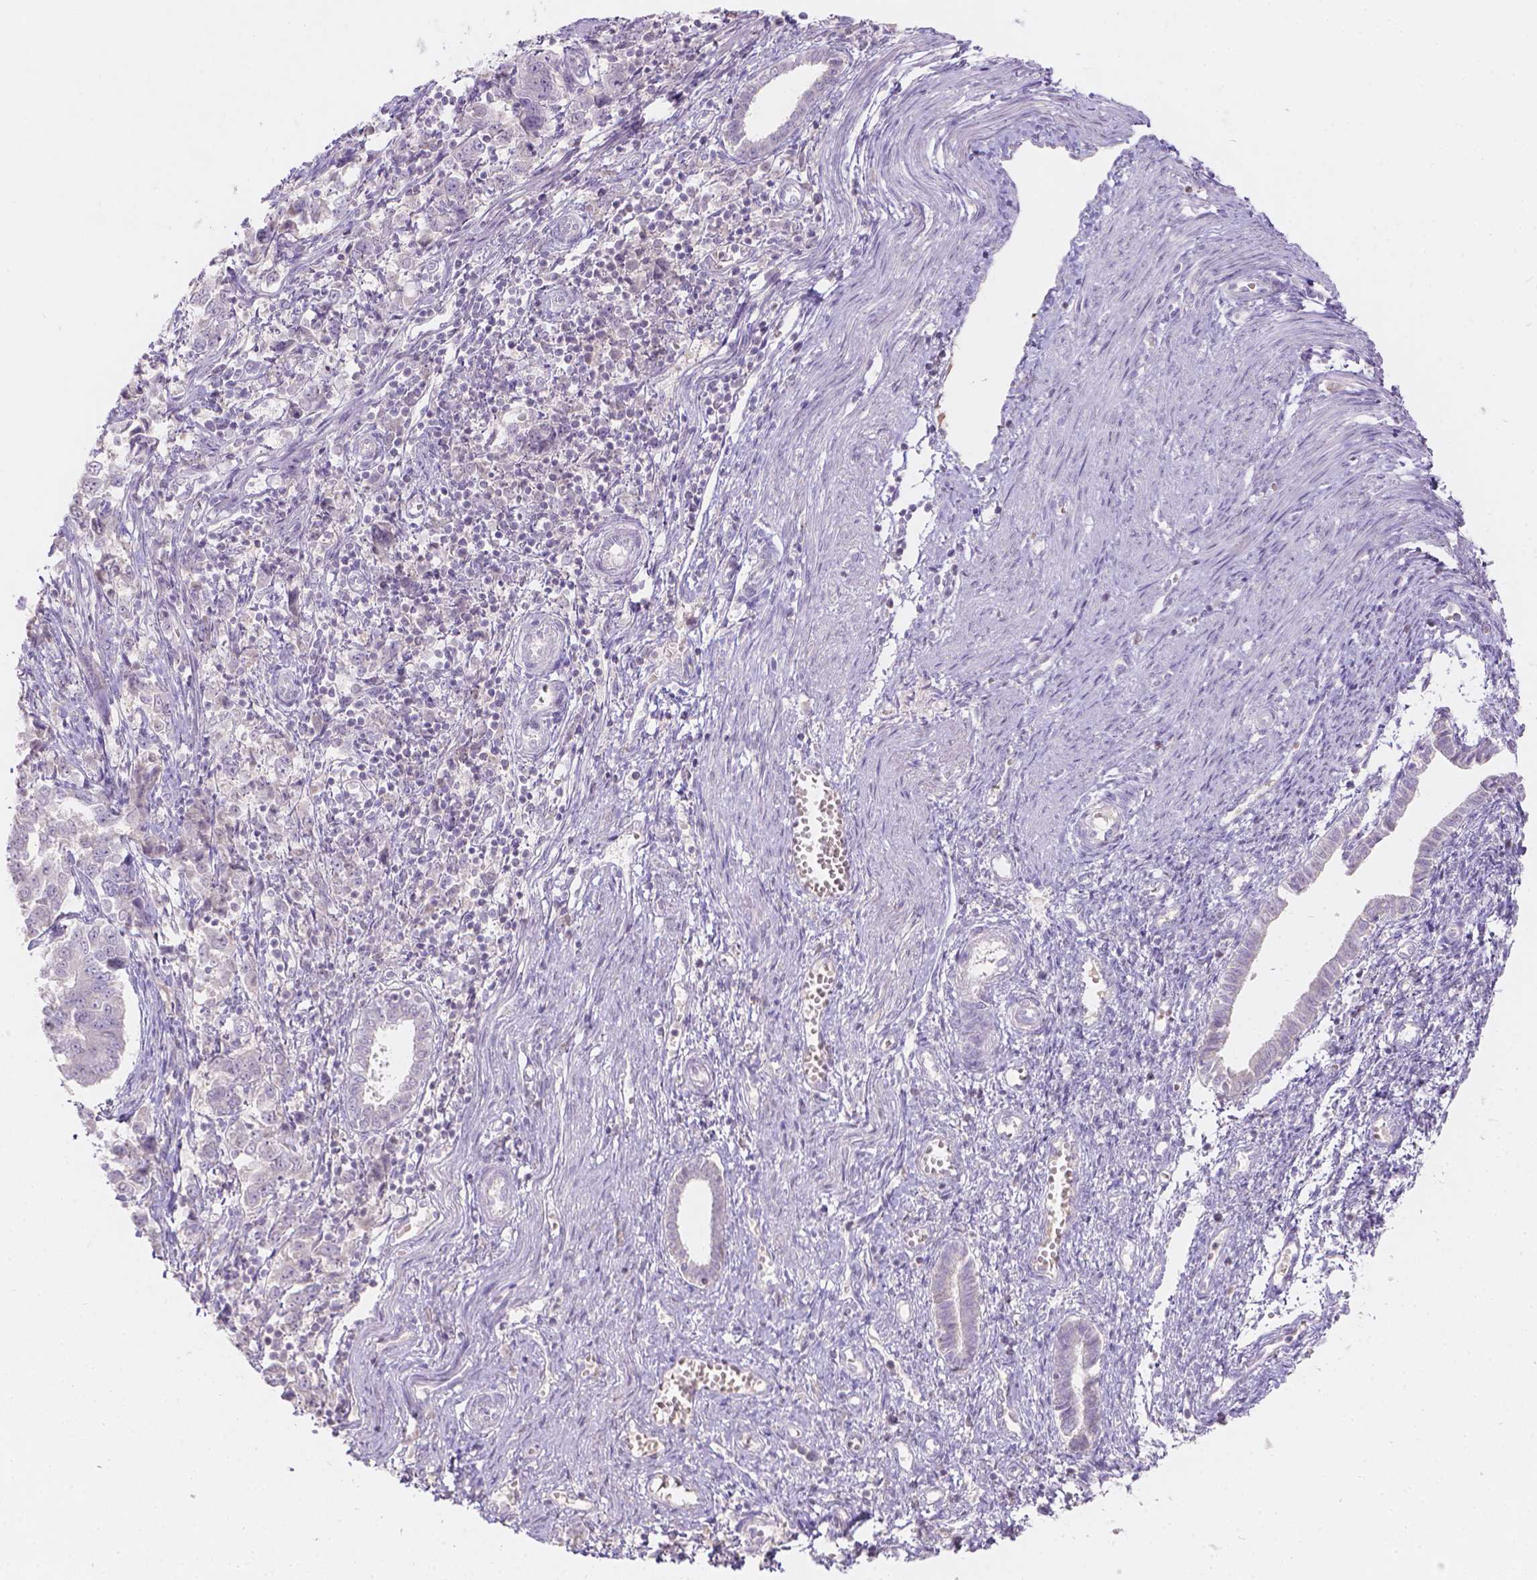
{"staining": {"intensity": "negative", "quantity": "none", "location": "none"}, "tissue": "endometrial cancer", "cell_type": "Tumor cells", "image_type": "cancer", "snomed": [{"axis": "morphology", "description": "Adenocarcinoma, NOS"}, {"axis": "topography", "description": "Endometrium"}], "caption": "IHC histopathology image of neoplastic tissue: human endometrial cancer stained with DAB displays no significant protein expression in tumor cells. (Brightfield microscopy of DAB (3,3'-diaminobenzidine) IHC at high magnification).", "gene": "DCAF4L1", "patient": {"sex": "female", "age": 43}}